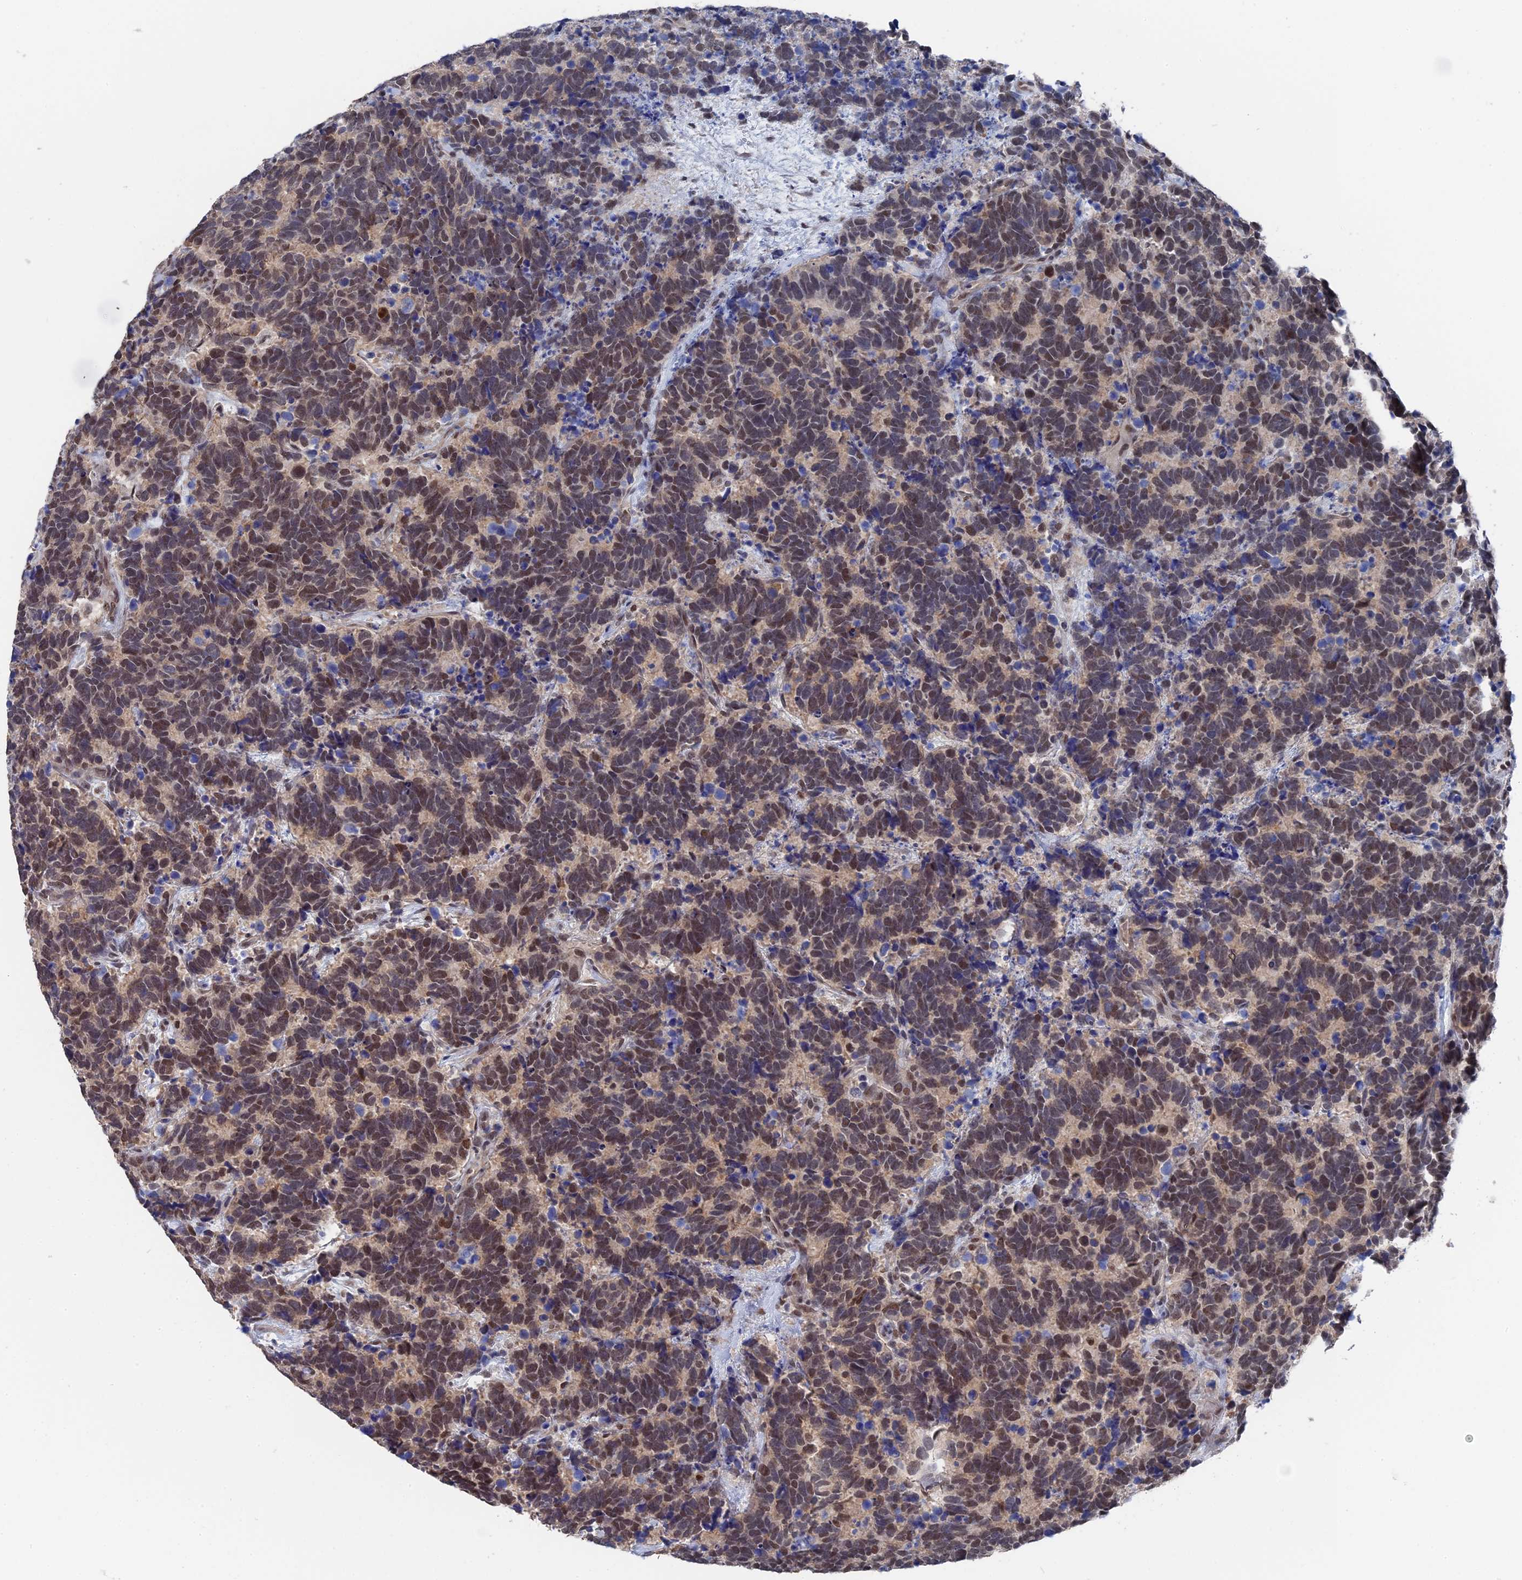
{"staining": {"intensity": "moderate", "quantity": "25%-75%", "location": "nuclear"}, "tissue": "carcinoid", "cell_type": "Tumor cells", "image_type": "cancer", "snomed": [{"axis": "morphology", "description": "Carcinoma, NOS"}, {"axis": "morphology", "description": "Carcinoid, malignant, NOS"}, {"axis": "topography", "description": "Urinary bladder"}], "caption": "Tumor cells demonstrate medium levels of moderate nuclear expression in approximately 25%-75% of cells in human carcinoma.", "gene": "TSSC4", "patient": {"sex": "male", "age": 57}}